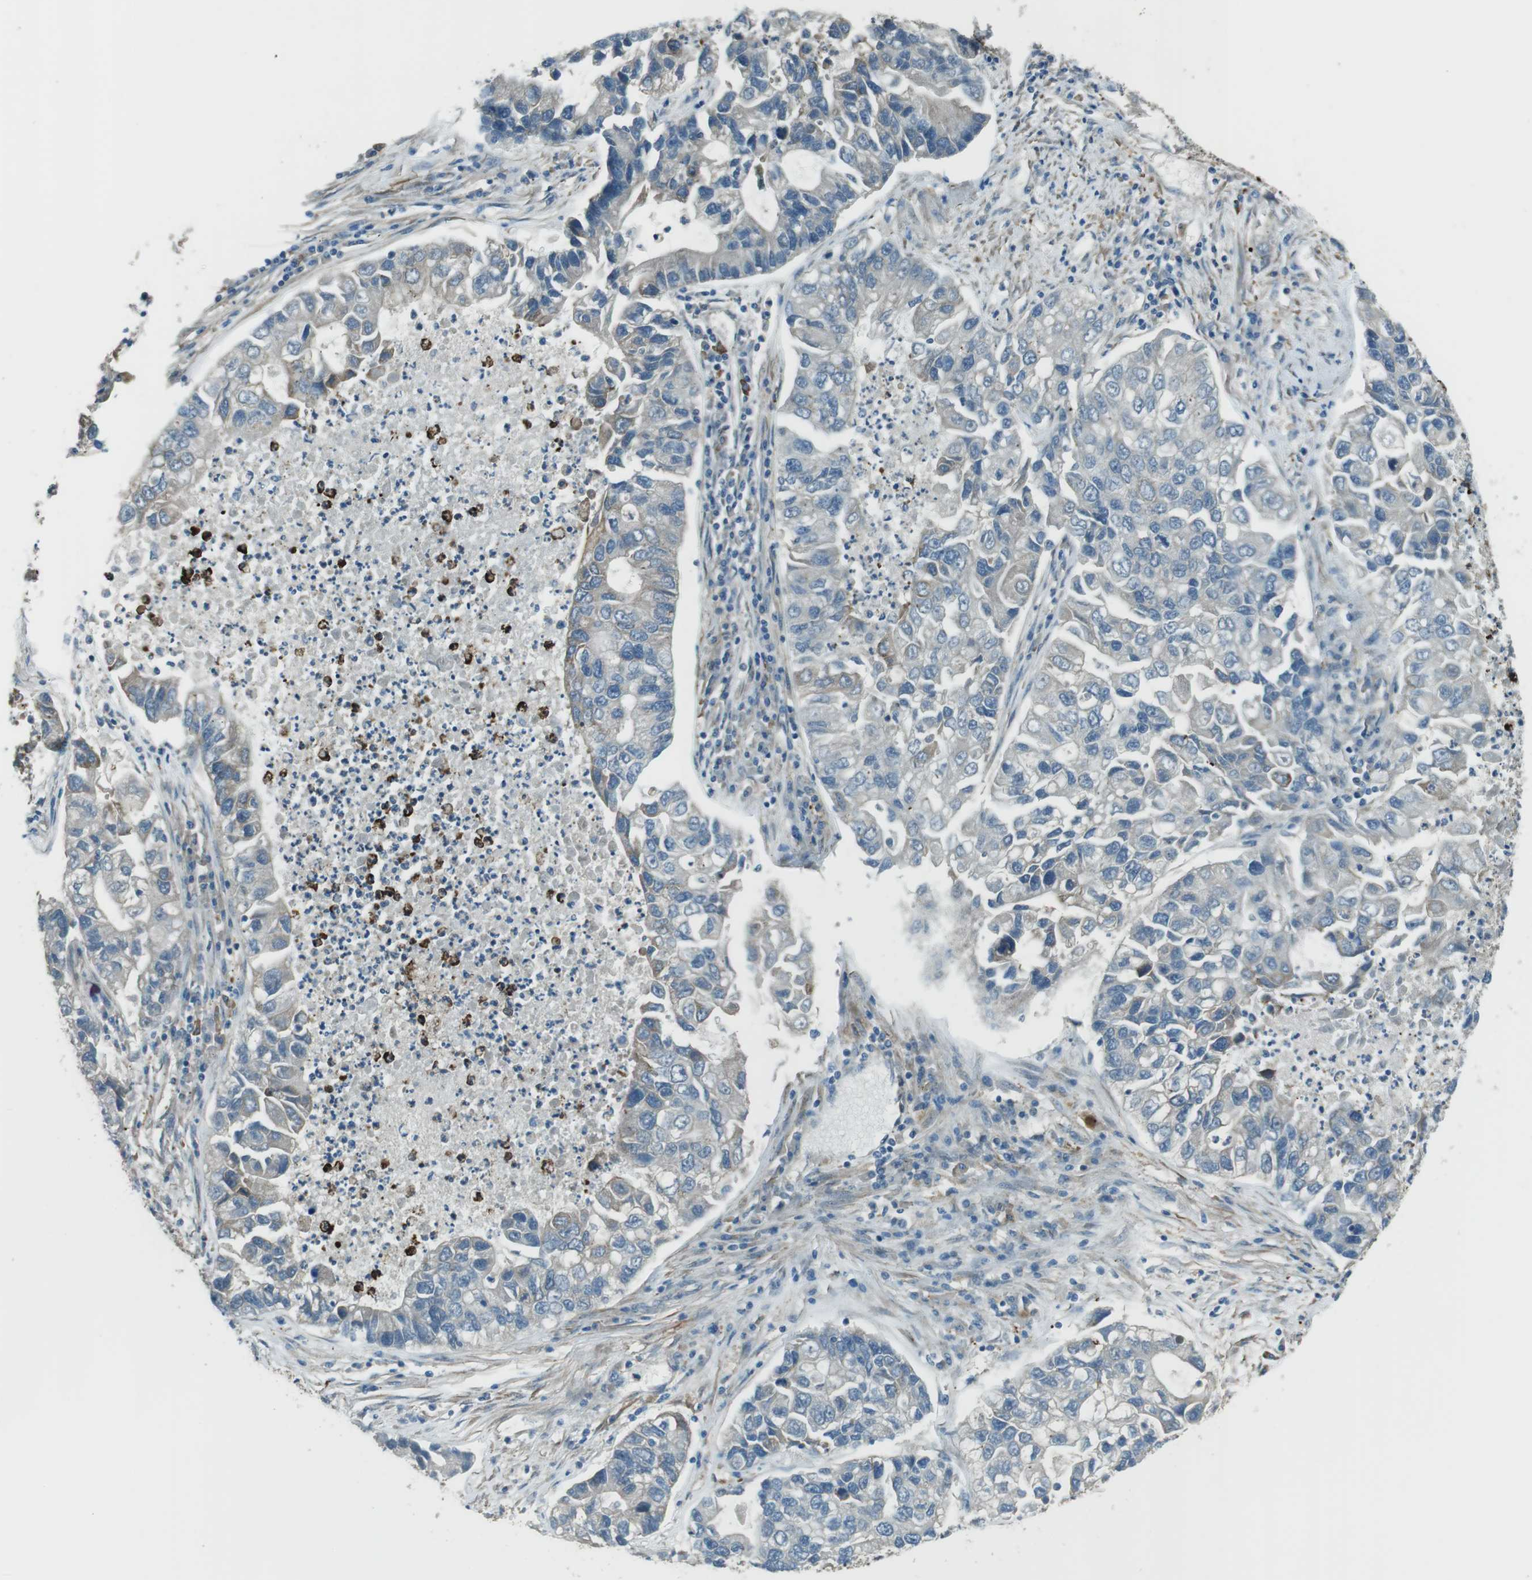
{"staining": {"intensity": "negative", "quantity": "none", "location": "none"}, "tissue": "lung cancer", "cell_type": "Tumor cells", "image_type": "cancer", "snomed": [{"axis": "morphology", "description": "Adenocarcinoma, NOS"}, {"axis": "topography", "description": "Lung"}], "caption": "This histopathology image is of lung adenocarcinoma stained with IHC to label a protein in brown with the nuclei are counter-stained blue. There is no expression in tumor cells.", "gene": "SFT2D1", "patient": {"sex": "female", "age": 51}}